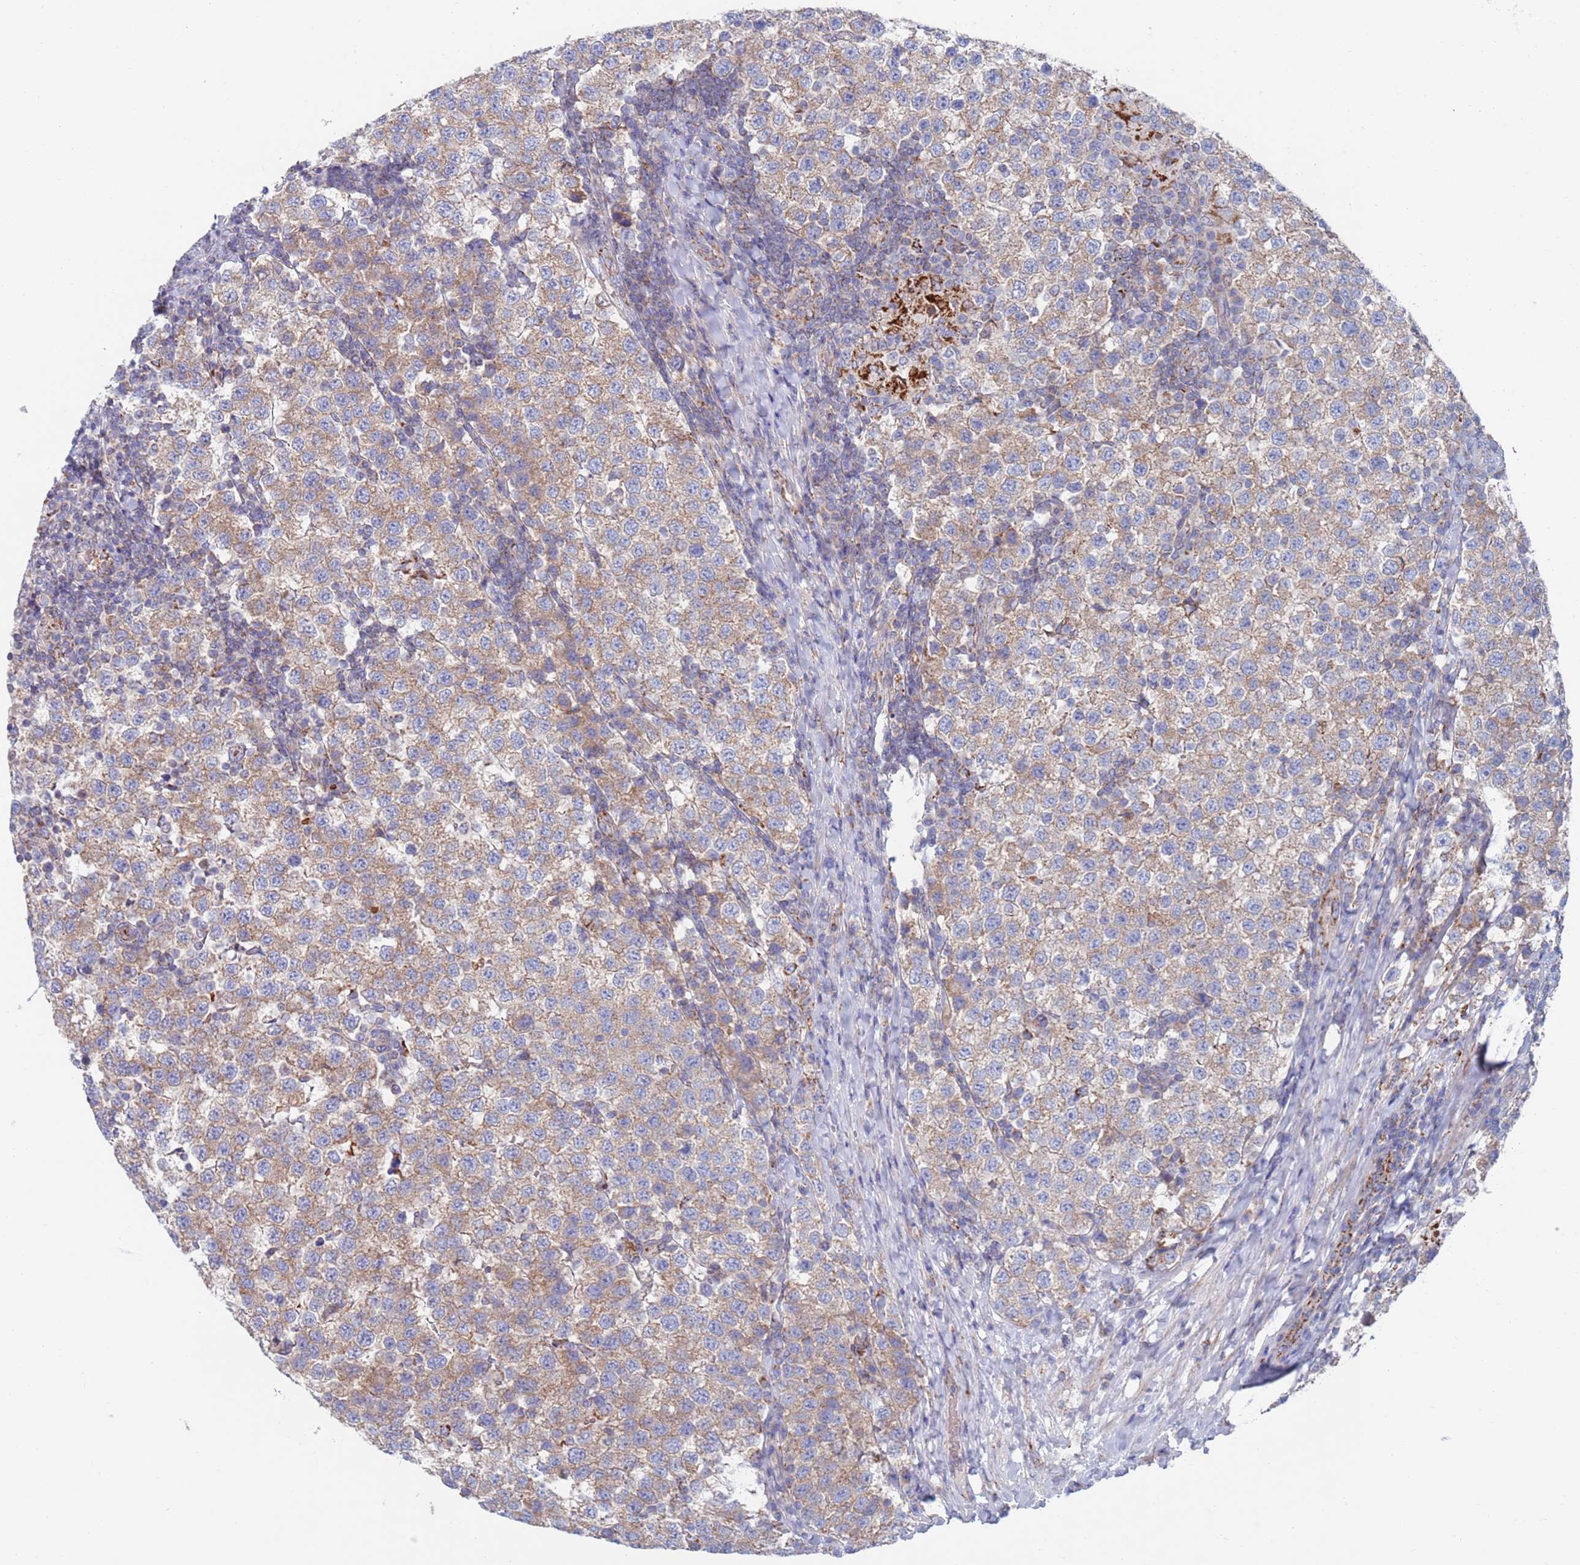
{"staining": {"intensity": "weak", "quantity": ">75%", "location": "cytoplasmic/membranous"}, "tissue": "testis cancer", "cell_type": "Tumor cells", "image_type": "cancer", "snomed": [{"axis": "morphology", "description": "Seminoma, NOS"}, {"axis": "topography", "description": "Testis"}], "caption": "Seminoma (testis) stained with immunohistochemistry displays weak cytoplasmic/membranous staining in about >75% of tumor cells. (Brightfield microscopy of DAB IHC at high magnification).", "gene": "CHCHD6", "patient": {"sex": "male", "age": 34}}